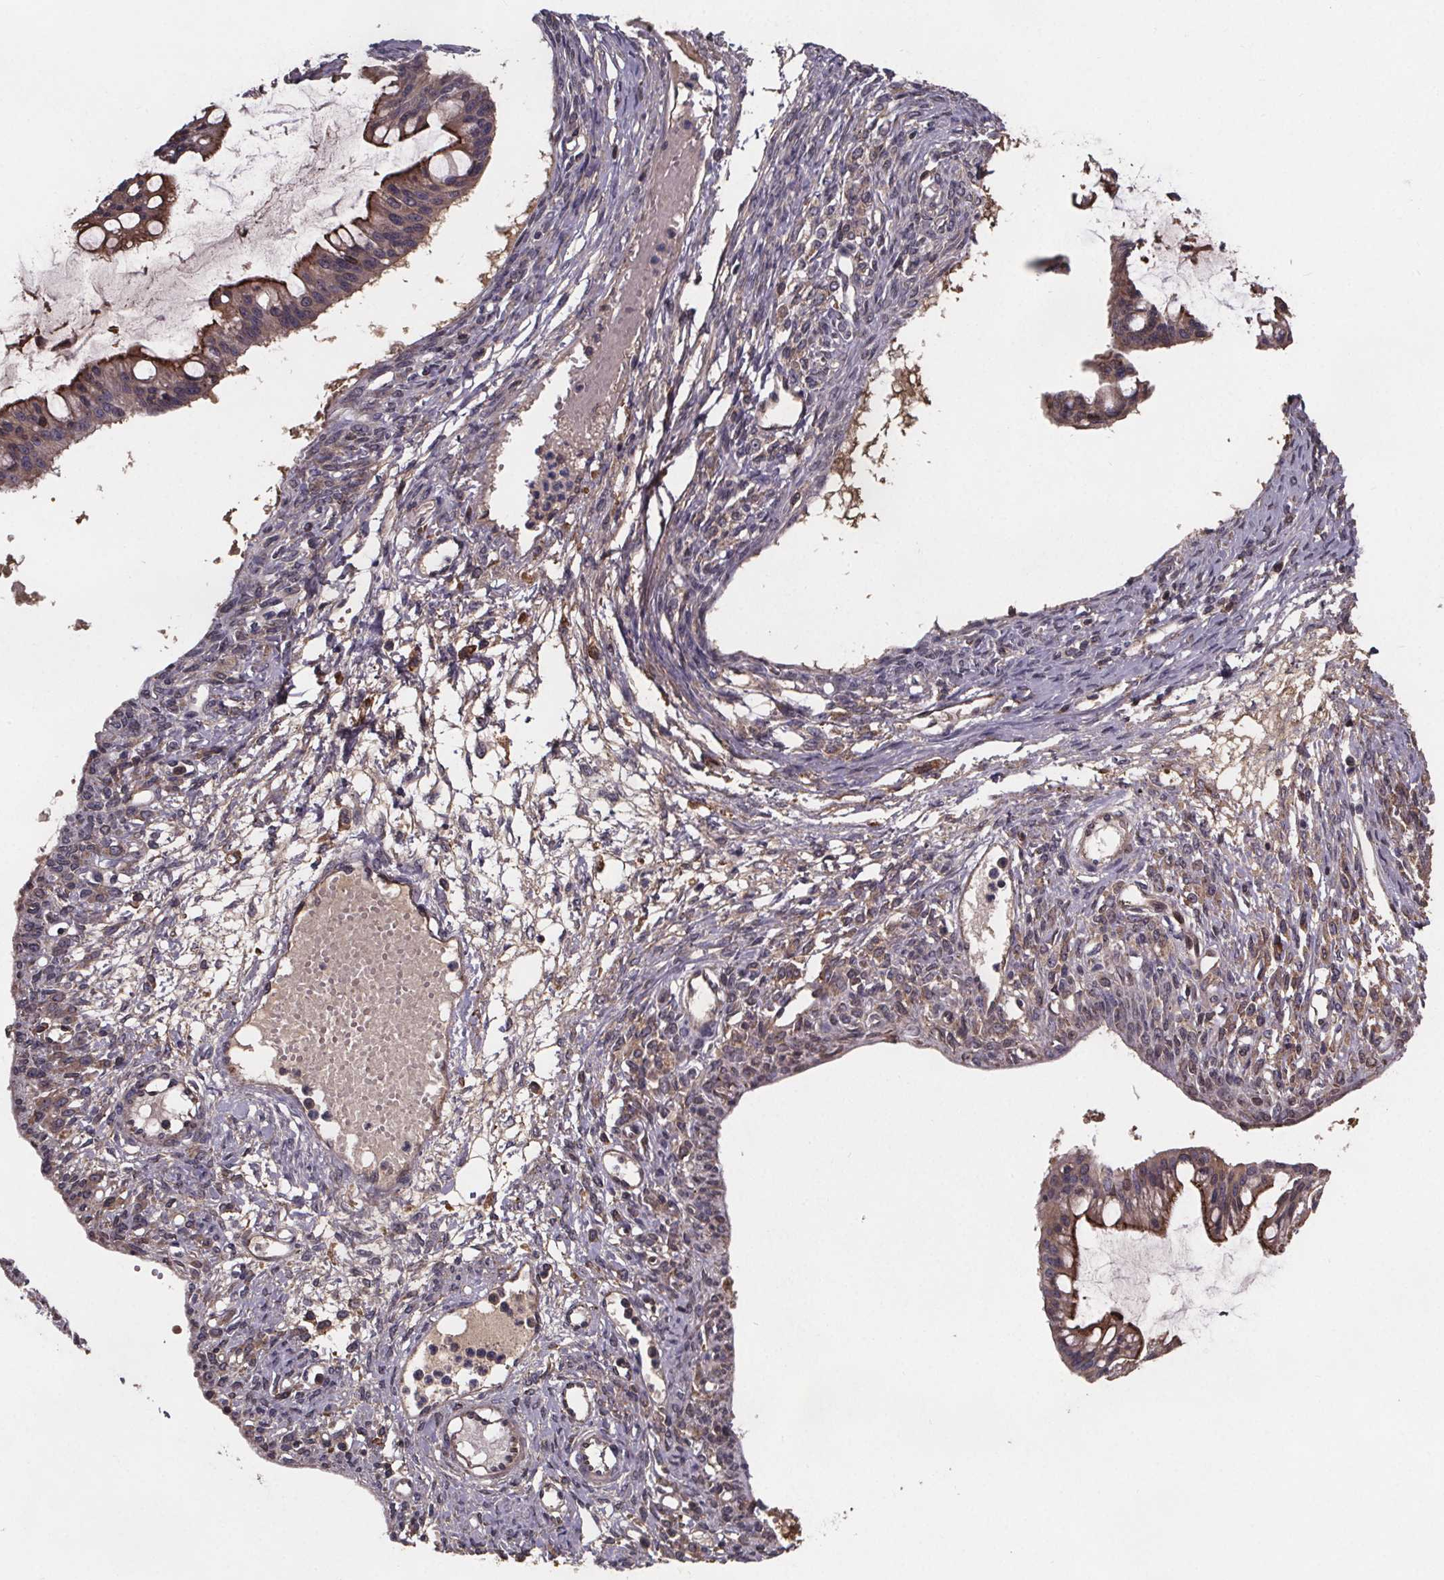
{"staining": {"intensity": "moderate", "quantity": "25%-75%", "location": "cytoplasmic/membranous"}, "tissue": "ovarian cancer", "cell_type": "Tumor cells", "image_type": "cancer", "snomed": [{"axis": "morphology", "description": "Cystadenocarcinoma, mucinous, NOS"}, {"axis": "topography", "description": "Ovary"}], "caption": "This is an image of IHC staining of ovarian cancer, which shows moderate expression in the cytoplasmic/membranous of tumor cells.", "gene": "FASTKD3", "patient": {"sex": "female", "age": 73}}